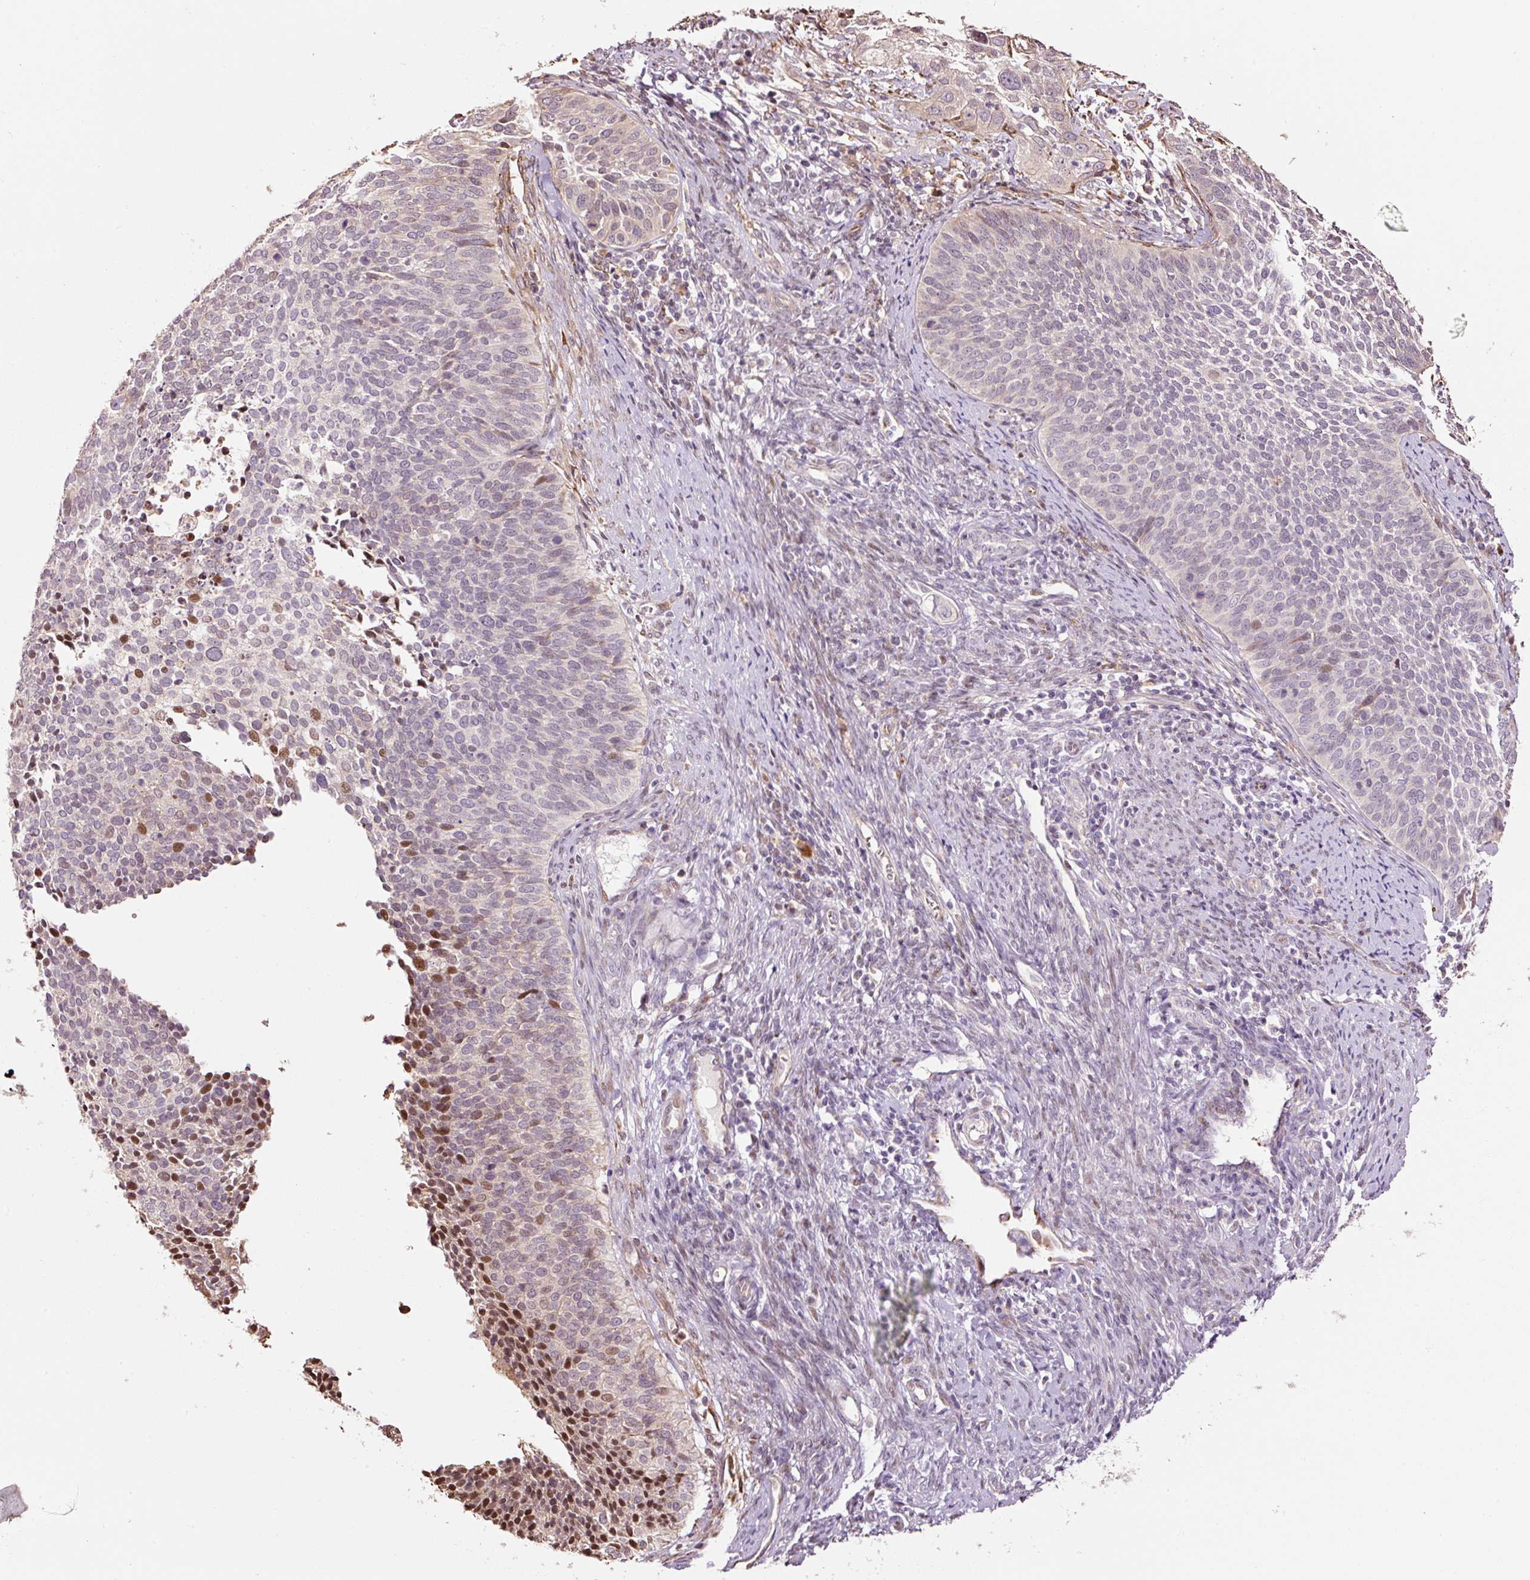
{"staining": {"intensity": "moderate", "quantity": "<25%", "location": "nuclear"}, "tissue": "cervical cancer", "cell_type": "Tumor cells", "image_type": "cancer", "snomed": [{"axis": "morphology", "description": "Squamous cell carcinoma, NOS"}, {"axis": "topography", "description": "Cervix"}], "caption": "Brown immunohistochemical staining in human cervical cancer (squamous cell carcinoma) reveals moderate nuclear staining in approximately <25% of tumor cells. (DAB (3,3'-diaminobenzidine) IHC, brown staining for protein, blue staining for nuclei).", "gene": "ETF1", "patient": {"sex": "female", "age": 34}}